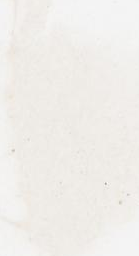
{"staining": {"intensity": "weak", "quantity": "25%-75%", "location": "nuclear"}, "tissue": "bone marrow", "cell_type": "Hematopoietic cells", "image_type": "normal", "snomed": [{"axis": "morphology", "description": "Normal tissue, NOS"}, {"axis": "topography", "description": "Bone marrow"}], "caption": "Weak nuclear protein expression is appreciated in about 25%-75% of hematopoietic cells in bone marrow.", "gene": "CBX3", "patient": {"sex": "male", "age": 76}}